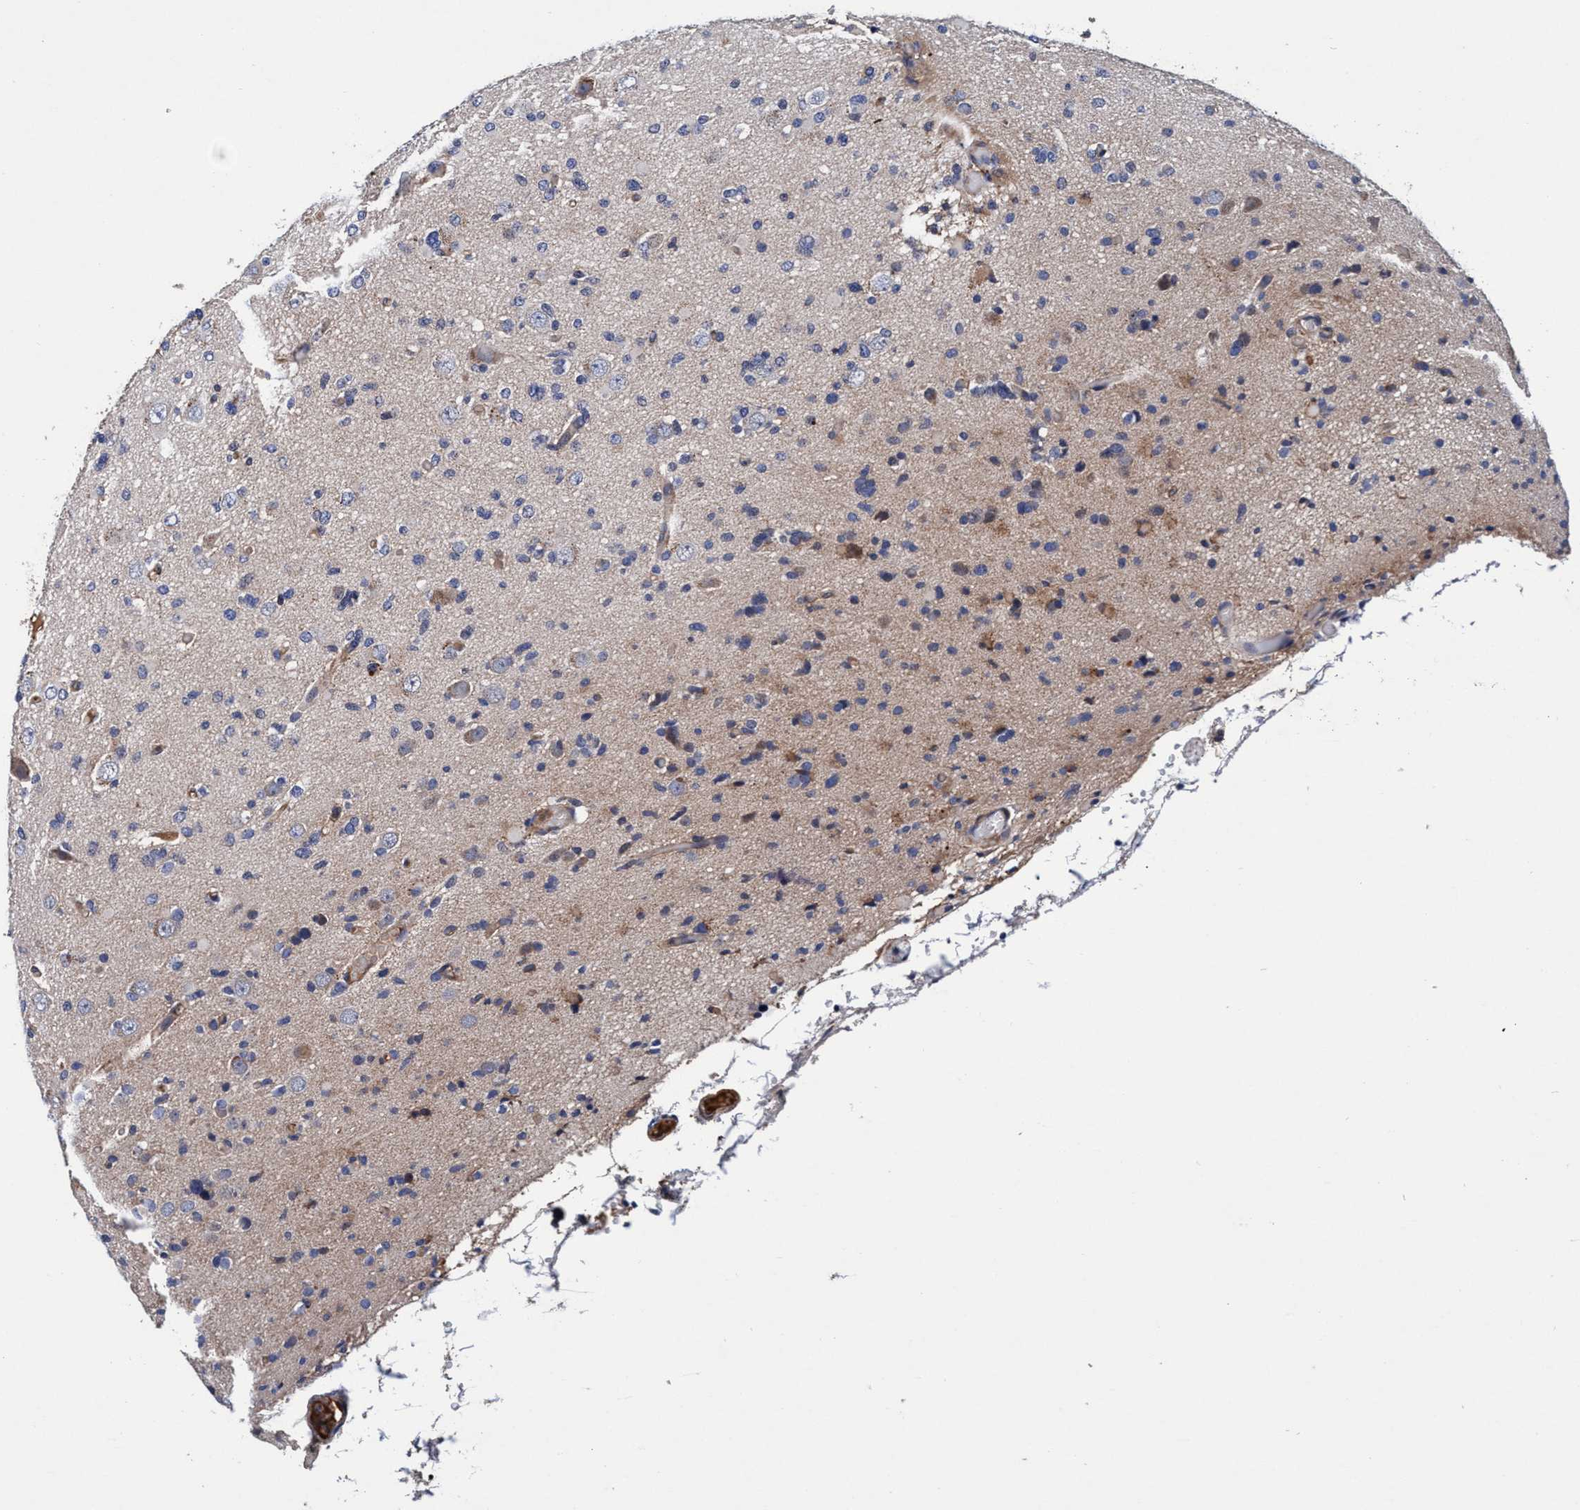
{"staining": {"intensity": "negative", "quantity": "none", "location": "none"}, "tissue": "glioma", "cell_type": "Tumor cells", "image_type": "cancer", "snomed": [{"axis": "morphology", "description": "Glioma, malignant, Low grade"}, {"axis": "topography", "description": "Brain"}], "caption": "Immunohistochemical staining of human glioma reveals no significant positivity in tumor cells.", "gene": "RNF208", "patient": {"sex": "female", "age": 22}}